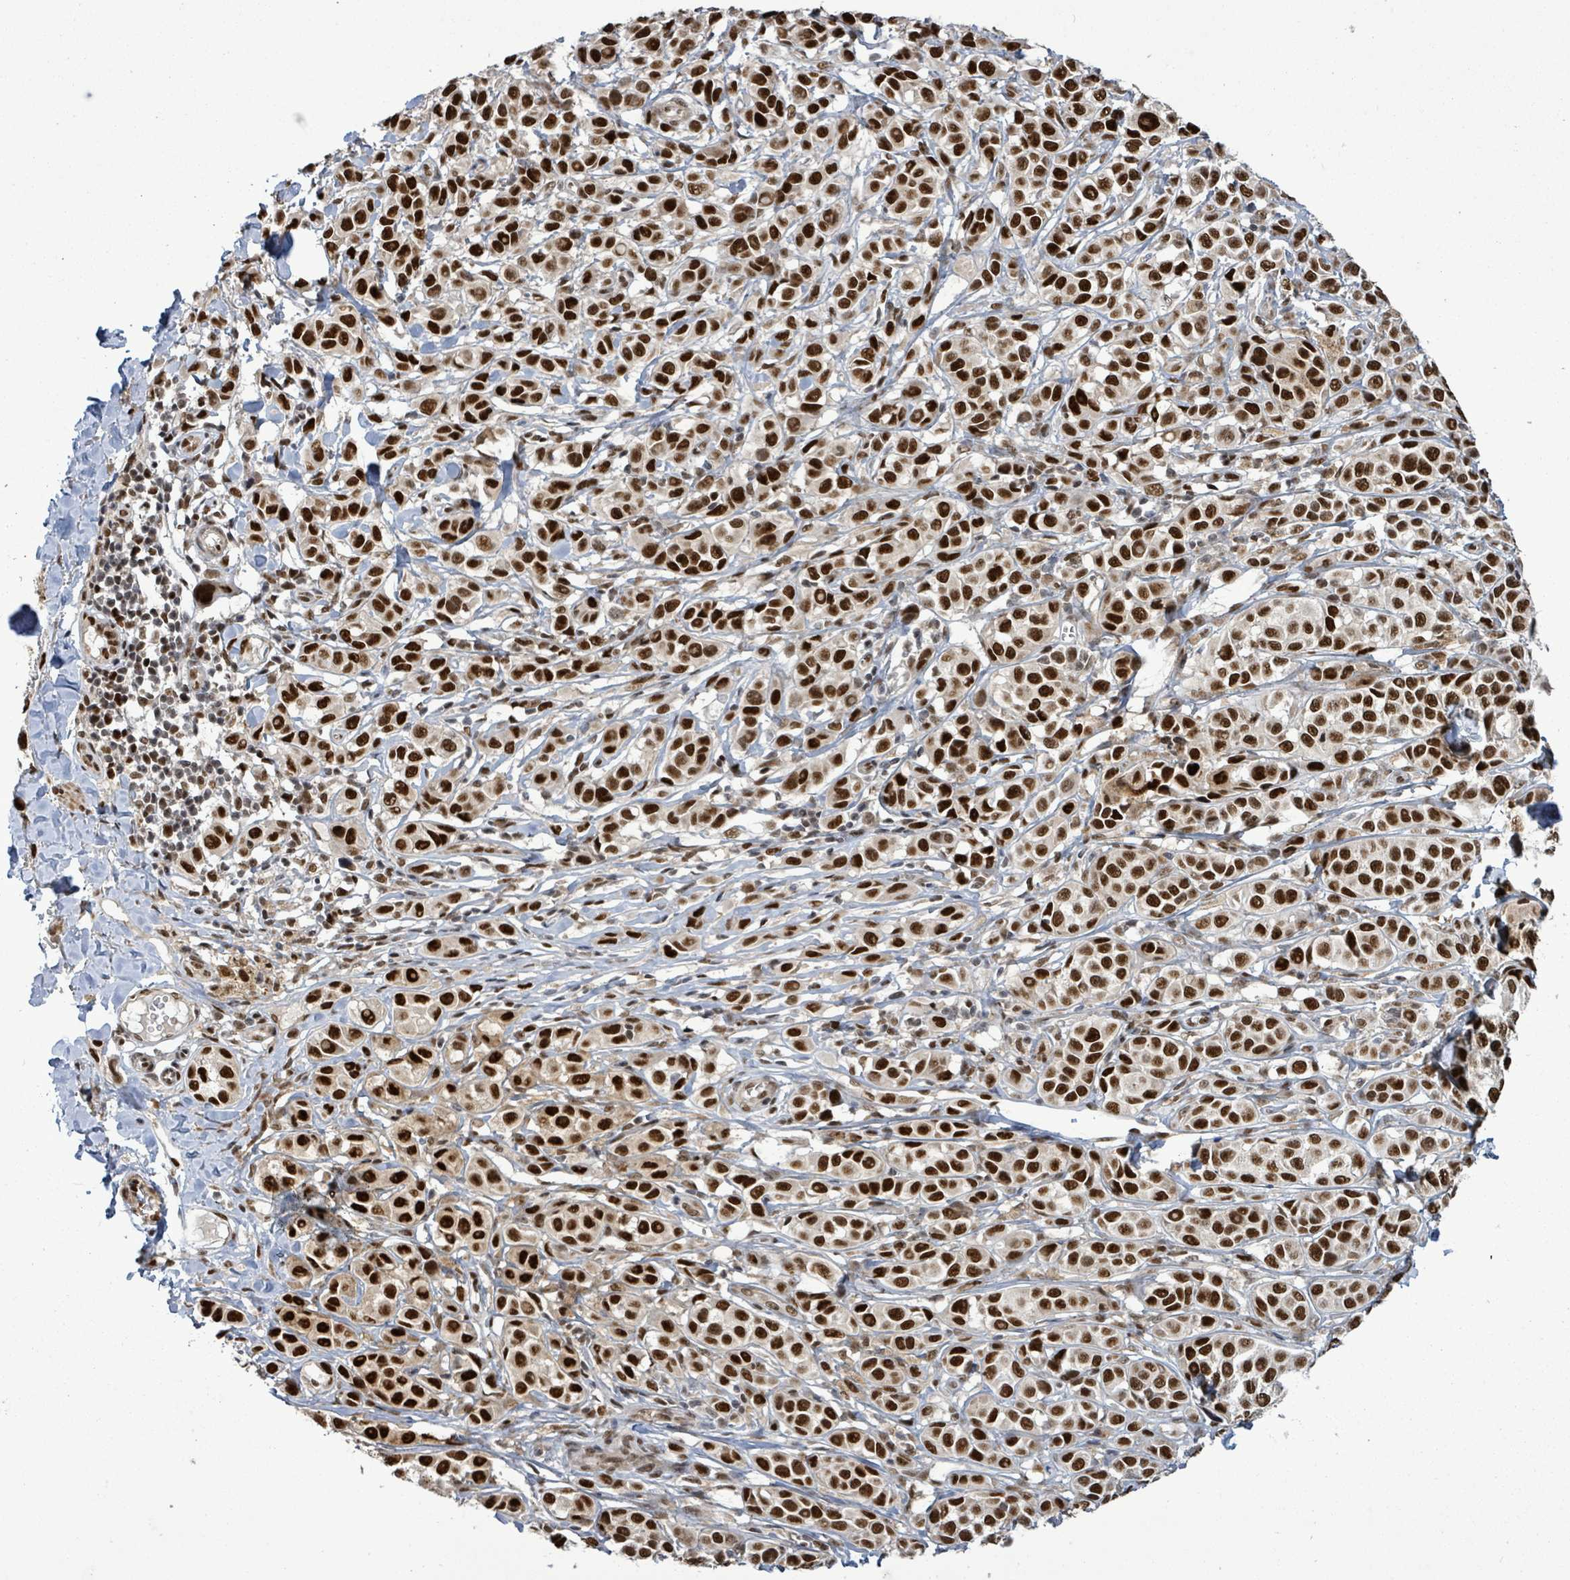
{"staining": {"intensity": "strong", "quantity": ">75%", "location": "nuclear"}, "tissue": "melanoma", "cell_type": "Tumor cells", "image_type": "cancer", "snomed": [{"axis": "morphology", "description": "Malignant melanoma, NOS"}, {"axis": "topography", "description": "Skin"}], "caption": "Human malignant melanoma stained with a brown dye displays strong nuclear positive positivity in about >75% of tumor cells.", "gene": "PATZ1", "patient": {"sex": "male", "age": 39}}